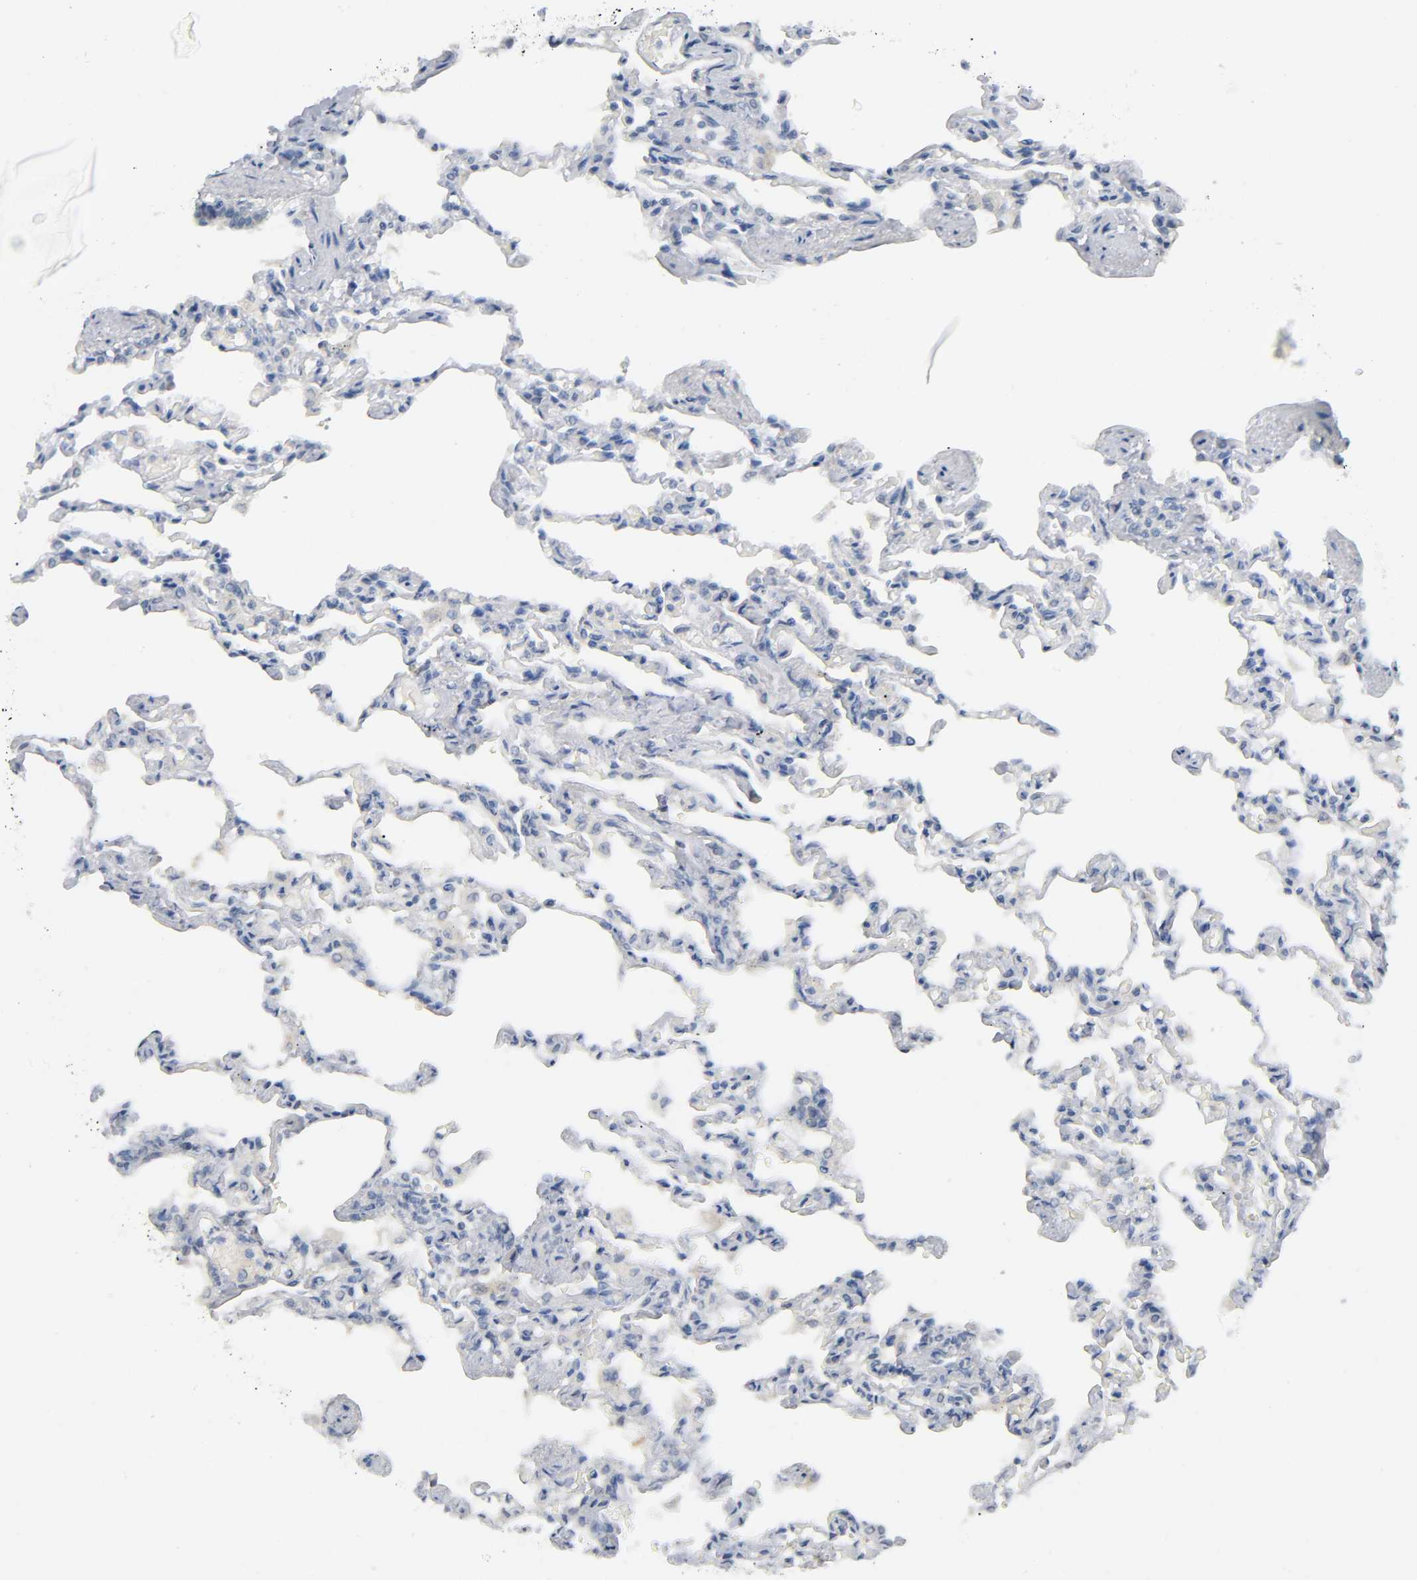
{"staining": {"intensity": "moderate", "quantity": "<25%", "location": "cytoplasmic/membranous,nuclear"}, "tissue": "lung", "cell_type": "Alveolar cells", "image_type": "normal", "snomed": [{"axis": "morphology", "description": "Normal tissue, NOS"}, {"axis": "topography", "description": "Lung"}], "caption": "Immunohistochemical staining of normal lung shows low levels of moderate cytoplasmic/membranous,nuclear expression in about <25% of alveolar cells.", "gene": "MAPK8", "patient": {"sex": "male", "age": 21}}